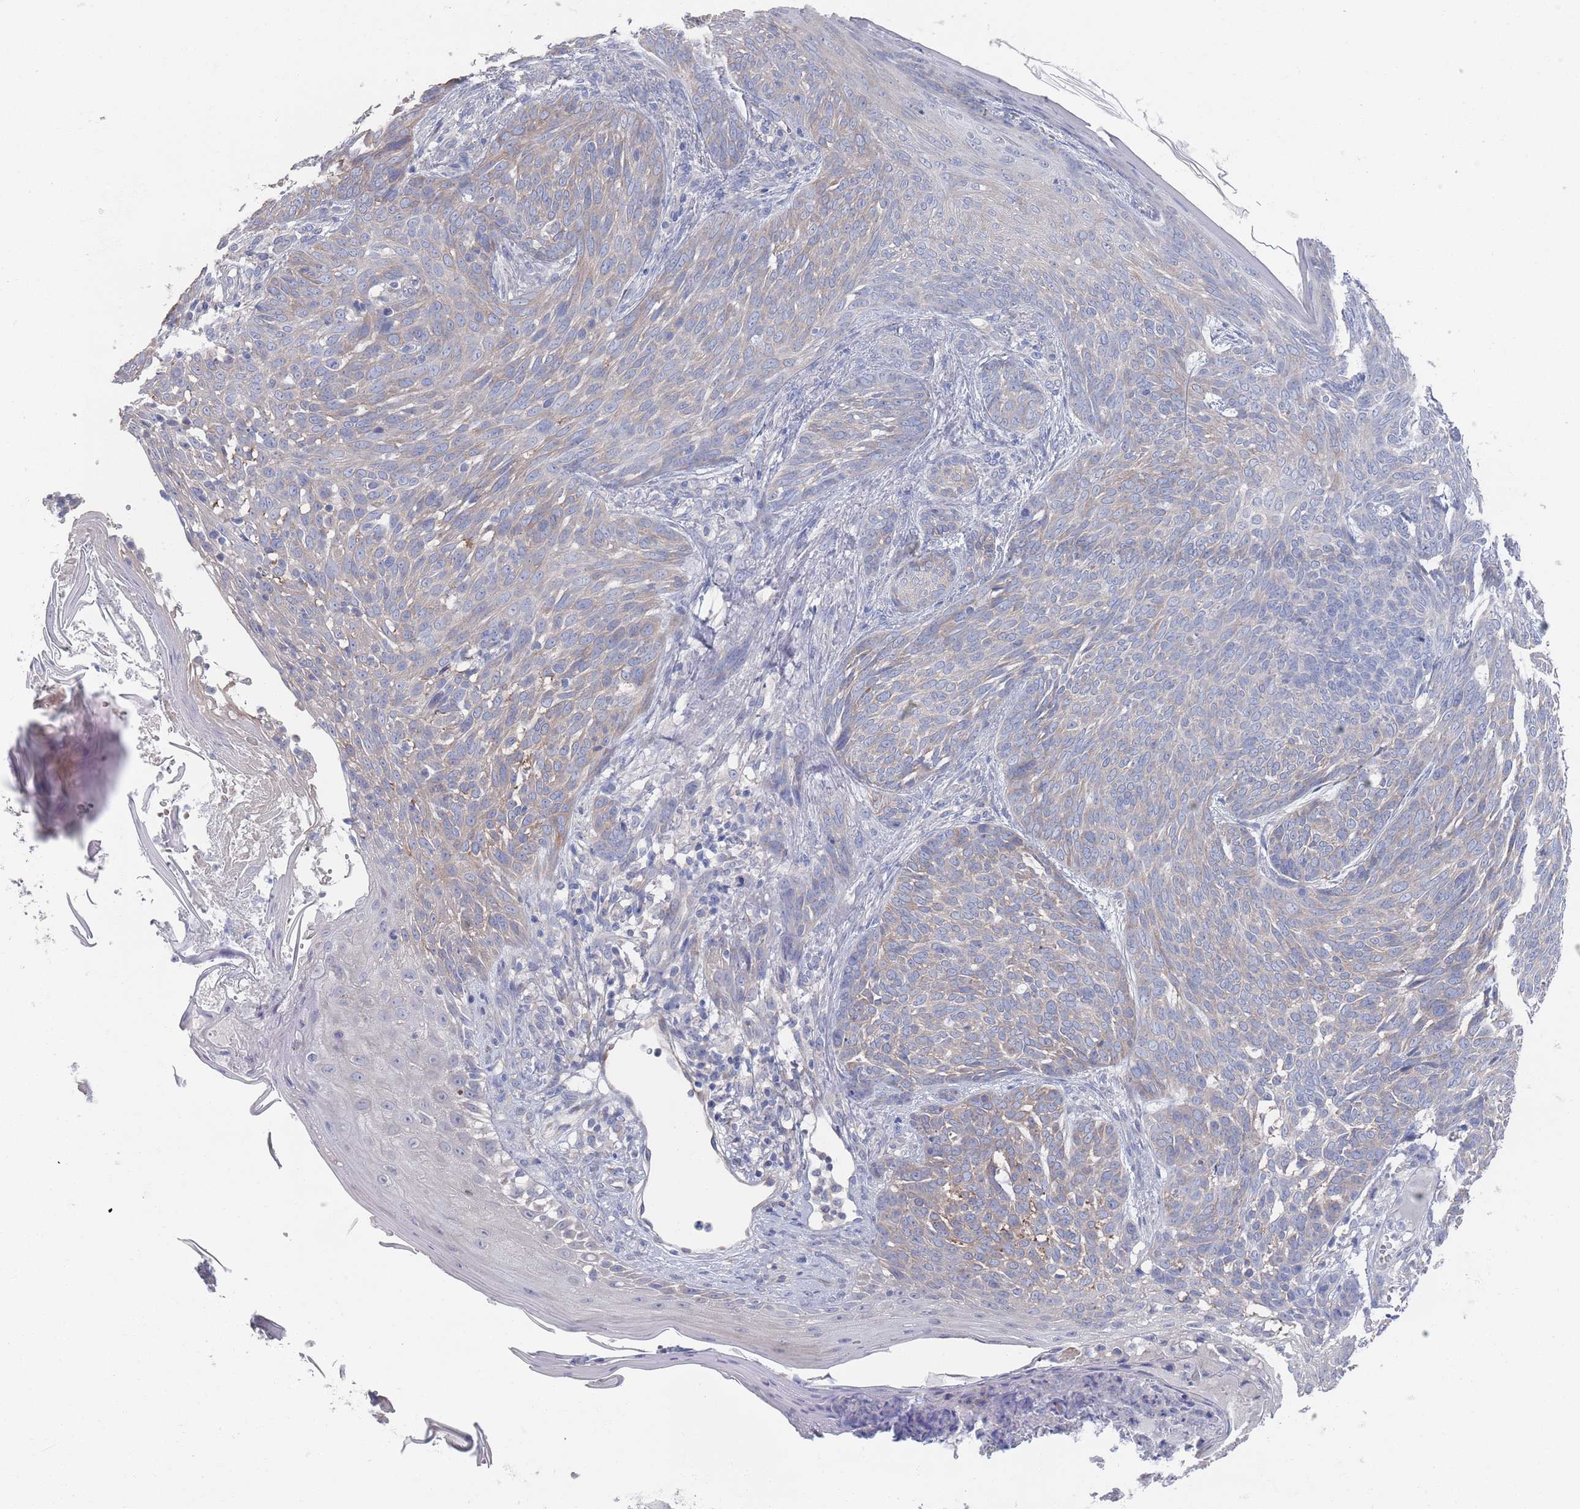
{"staining": {"intensity": "weak", "quantity": "25%-75%", "location": "cytoplasmic/membranous"}, "tissue": "skin cancer", "cell_type": "Tumor cells", "image_type": "cancer", "snomed": [{"axis": "morphology", "description": "Basal cell carcinoma"}, {"axis": "topography", "description": "Skin"}], "caption": "Brown immunohistochemical staining in human skin cancer (basal cell carcinoma) displays weak cytoplasmic/membranous expression in approximately 25%-75% of tumor cells.", "gene": "TMCO3", "patient": {"sex": "female", "age": 86}}